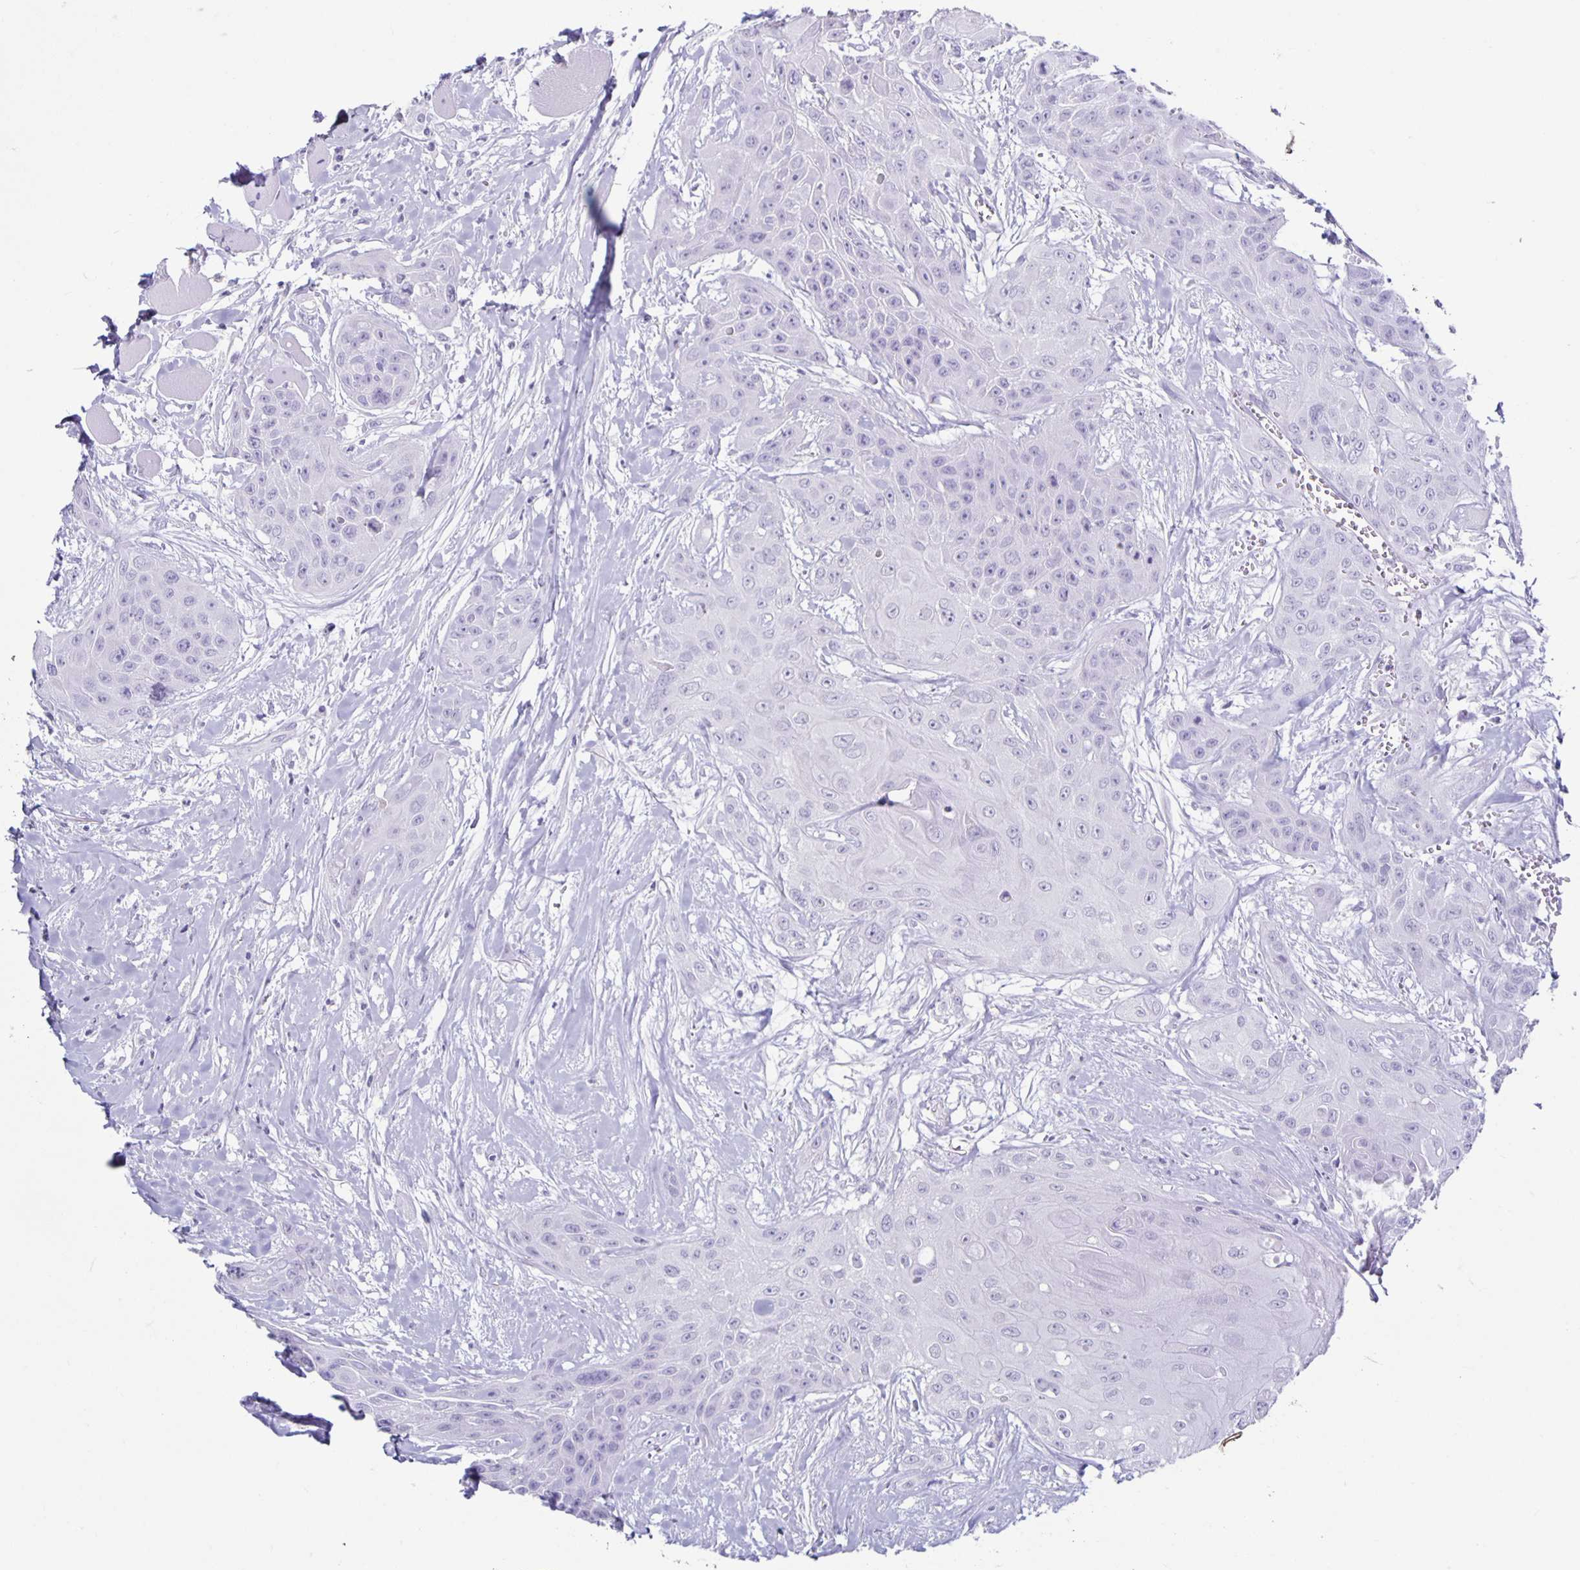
{"staining": {"intensity": "negative", "quantity": "none", "location": "none"}, "tissue": "head and neck cancer", "cell_type": "Tumor cells", "image_type": "cancer", "snomed": [{"axis": "morphology", "description": "Squamous cell carcinoma, NOS"}, {"axis": "topography", "description": "Head-Neck"}], "caption": "Tumor cells show no significant protein positivity in squamous cell carcinoma (head and neck).", "gene": "CT45A5", "patient": {"sex": "female", "age": 73}}